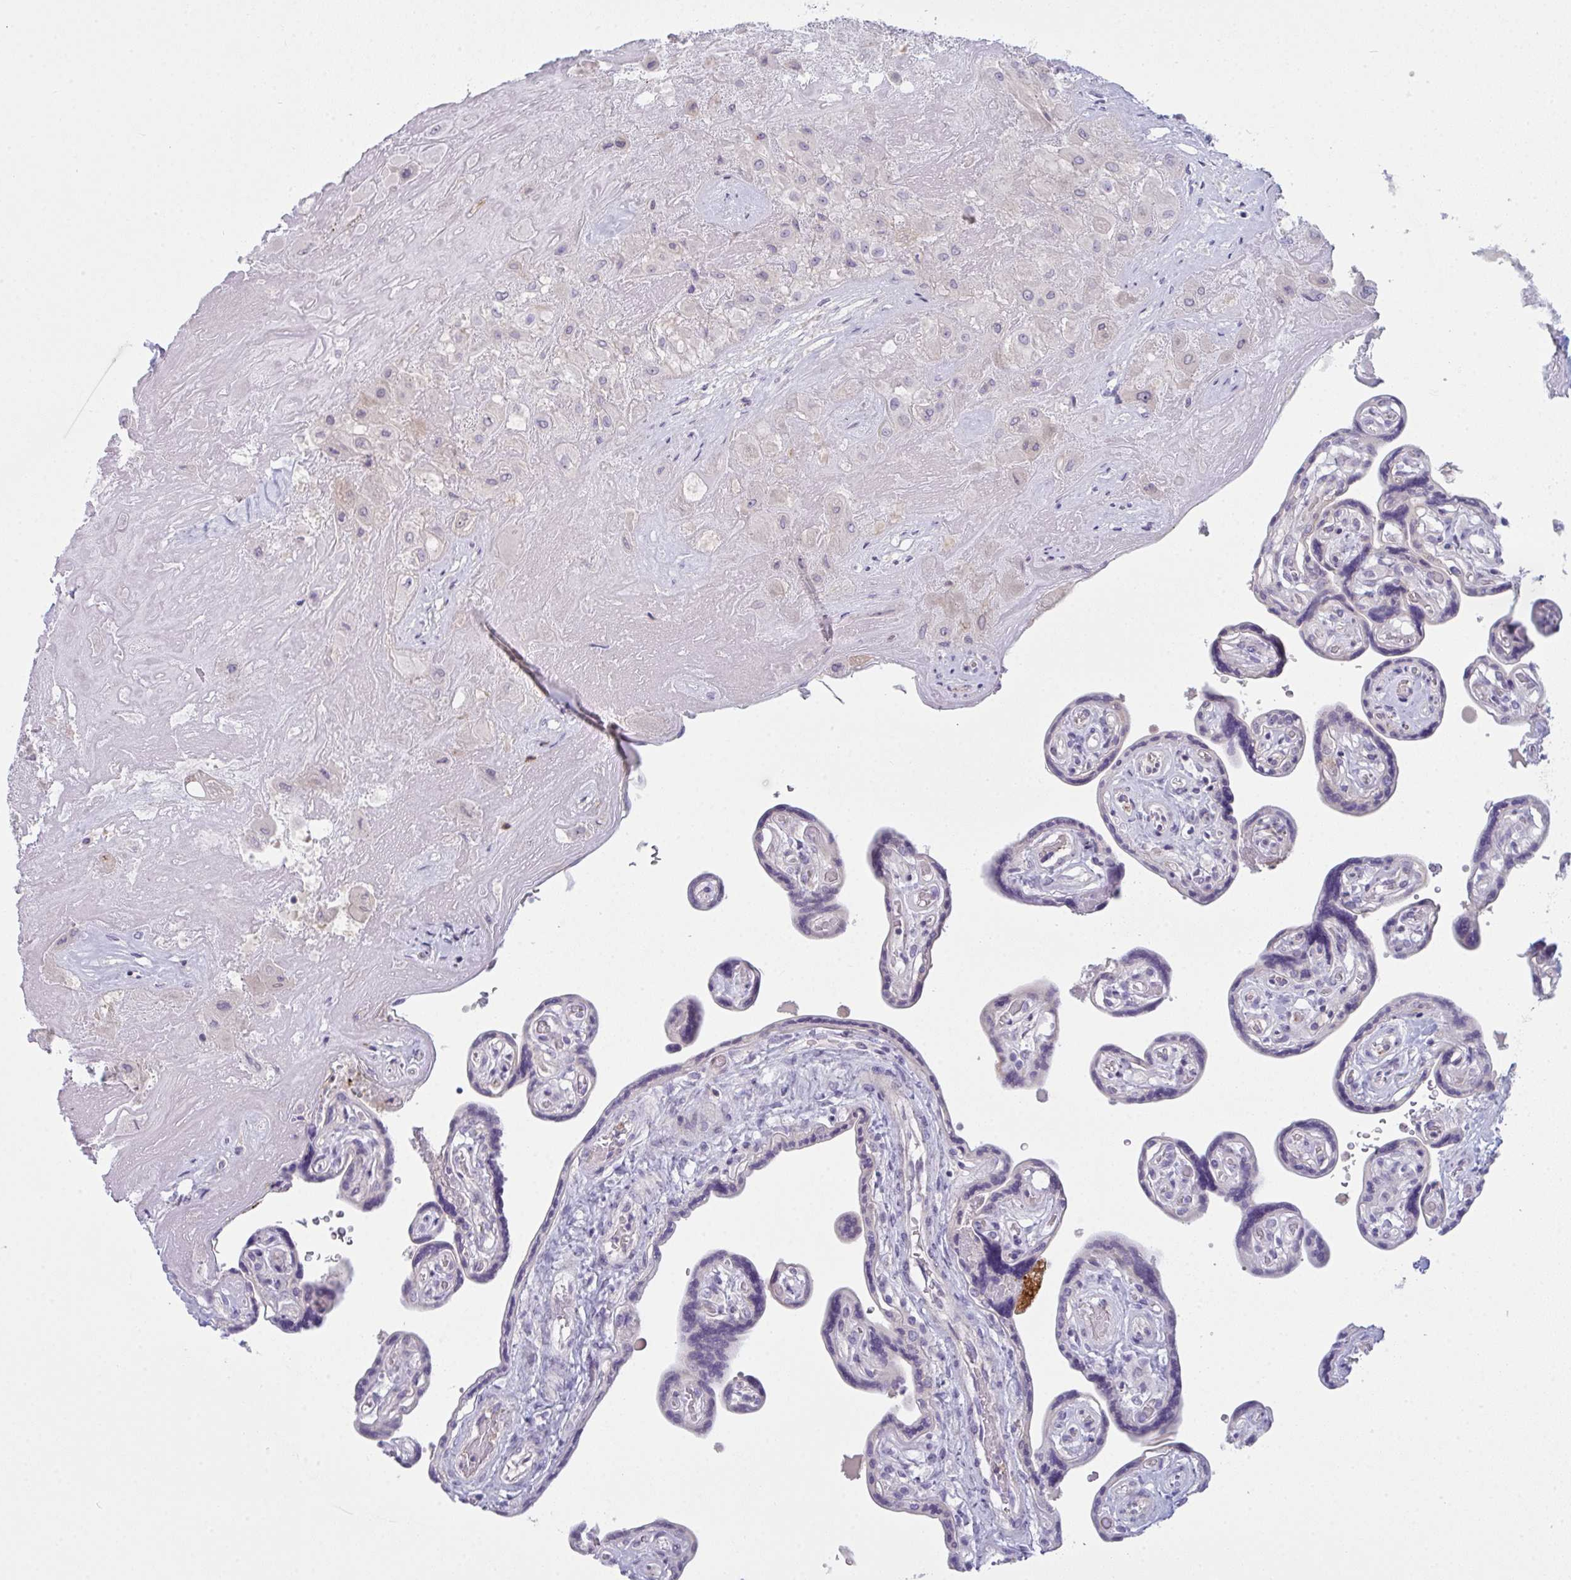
{"staining": {"intensity": "negative", "quantity": "none", "location": "none"}, "tissue": "placenta", "cell_type": "Decidual cells", "image_type": "normal", "snomed": [{"axis": "morphology", "description": "Normal tissue, NOS"}, {"axis": "topography", "description": "Placenta"}], "caption": "Image shows no significant protein staining in decidual cells of normal placenta. The staining is performed using DAB (3,3'-diaminobenzidine) brown chromogen with nuclei counter-stained in using hematoxylin.", "gene": "CD80", "patient": {"sex": "female", "age": 32}}